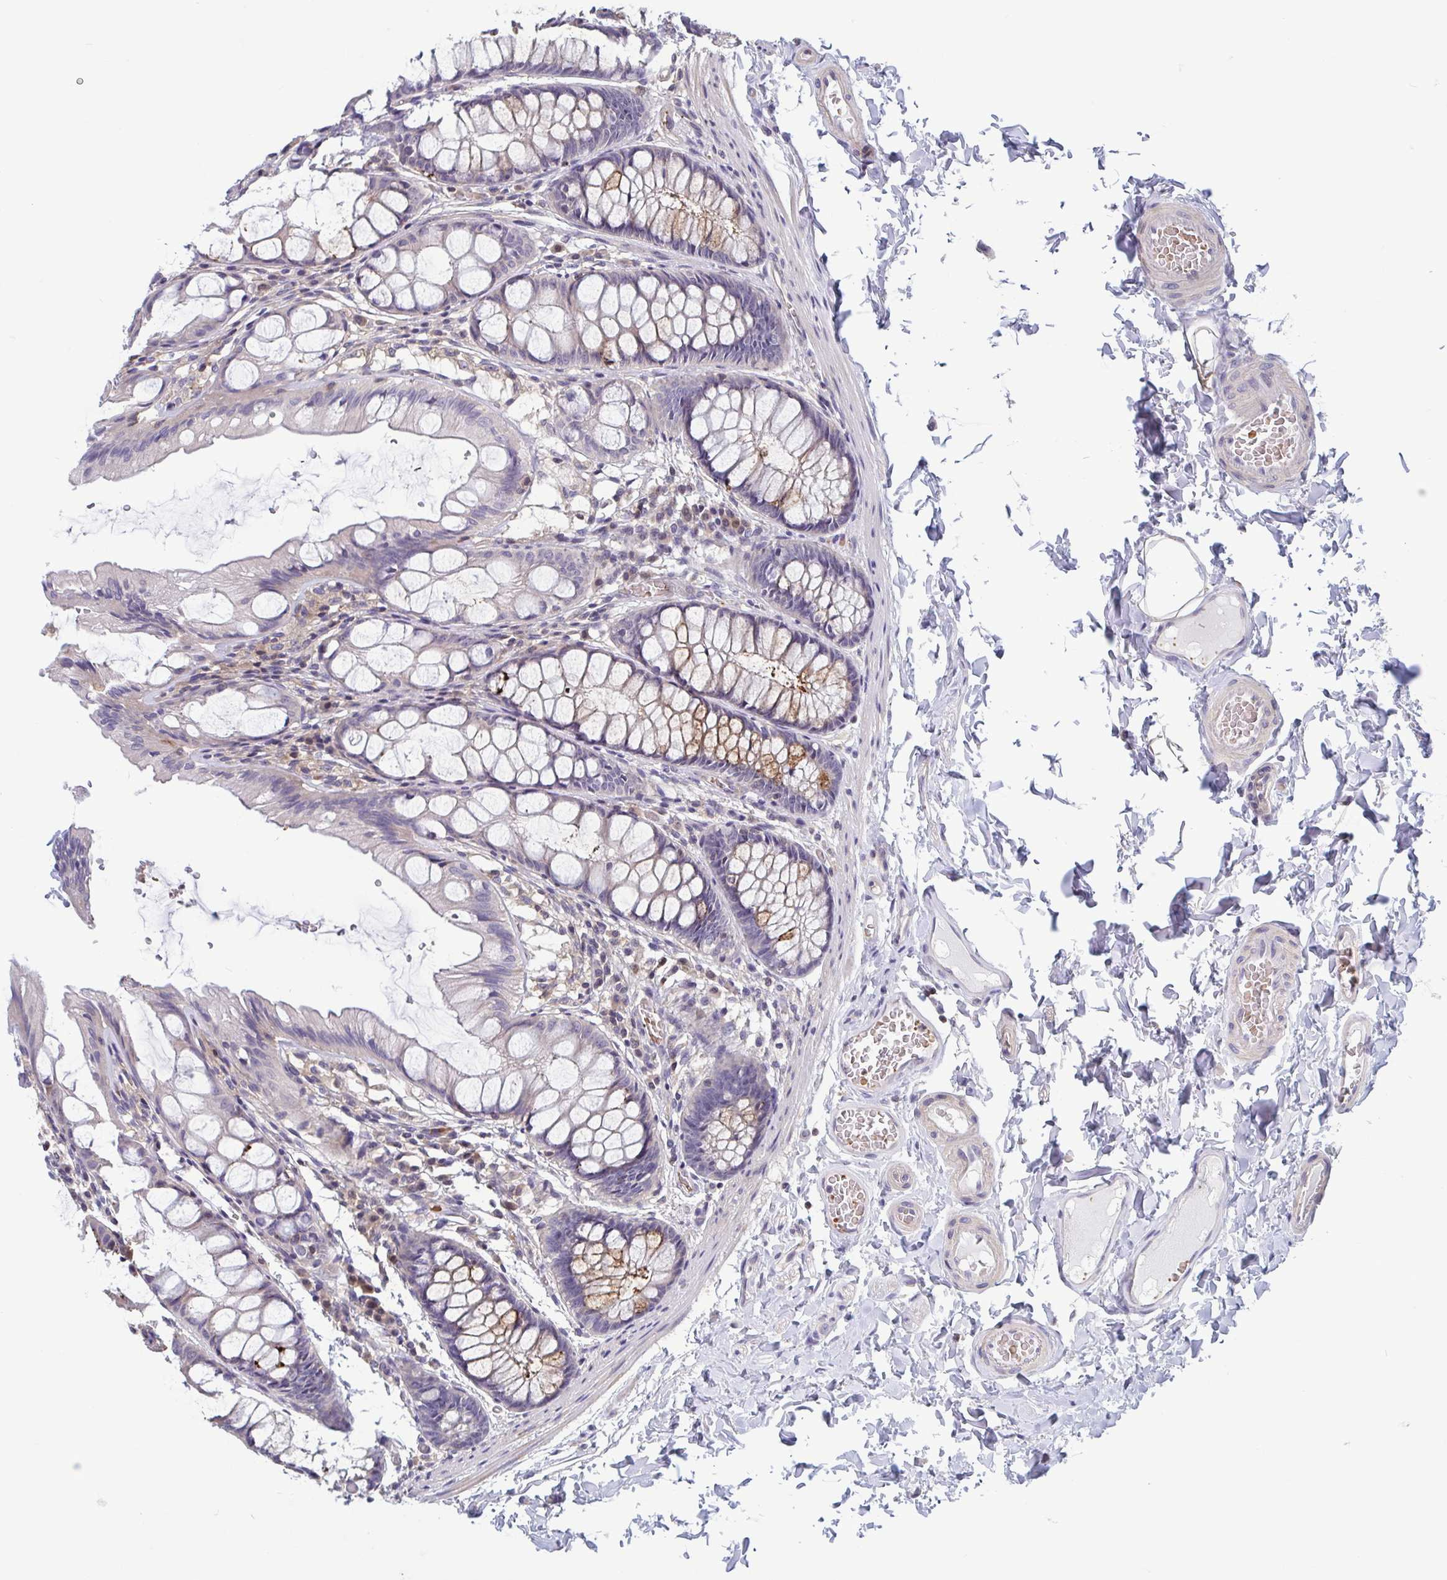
{"staining": {"intensity": "negative", "quantity": "none", "location": "none"}, "tissue": "colon", "cell_type": "Endothelial cells", "image_type": "normal", "snomed": [{"axis": "morphology", "description": "Normal tissue, NOS"}, {"axis": "topography", "description": "Colon"}], "caption": "DAB immunohistochemical staining of unremarkable colon demonstrates no significant staining in endothelial cells. Brightfield microscopy of immunohistochemistry (IHC) stained with DAB (3,3'-diaminobenzidine) (brown) and hematoxylin (blue), captured at high magnification.", "gene": "LRRC38", "patient": {"sex": "male", "age": 47}}